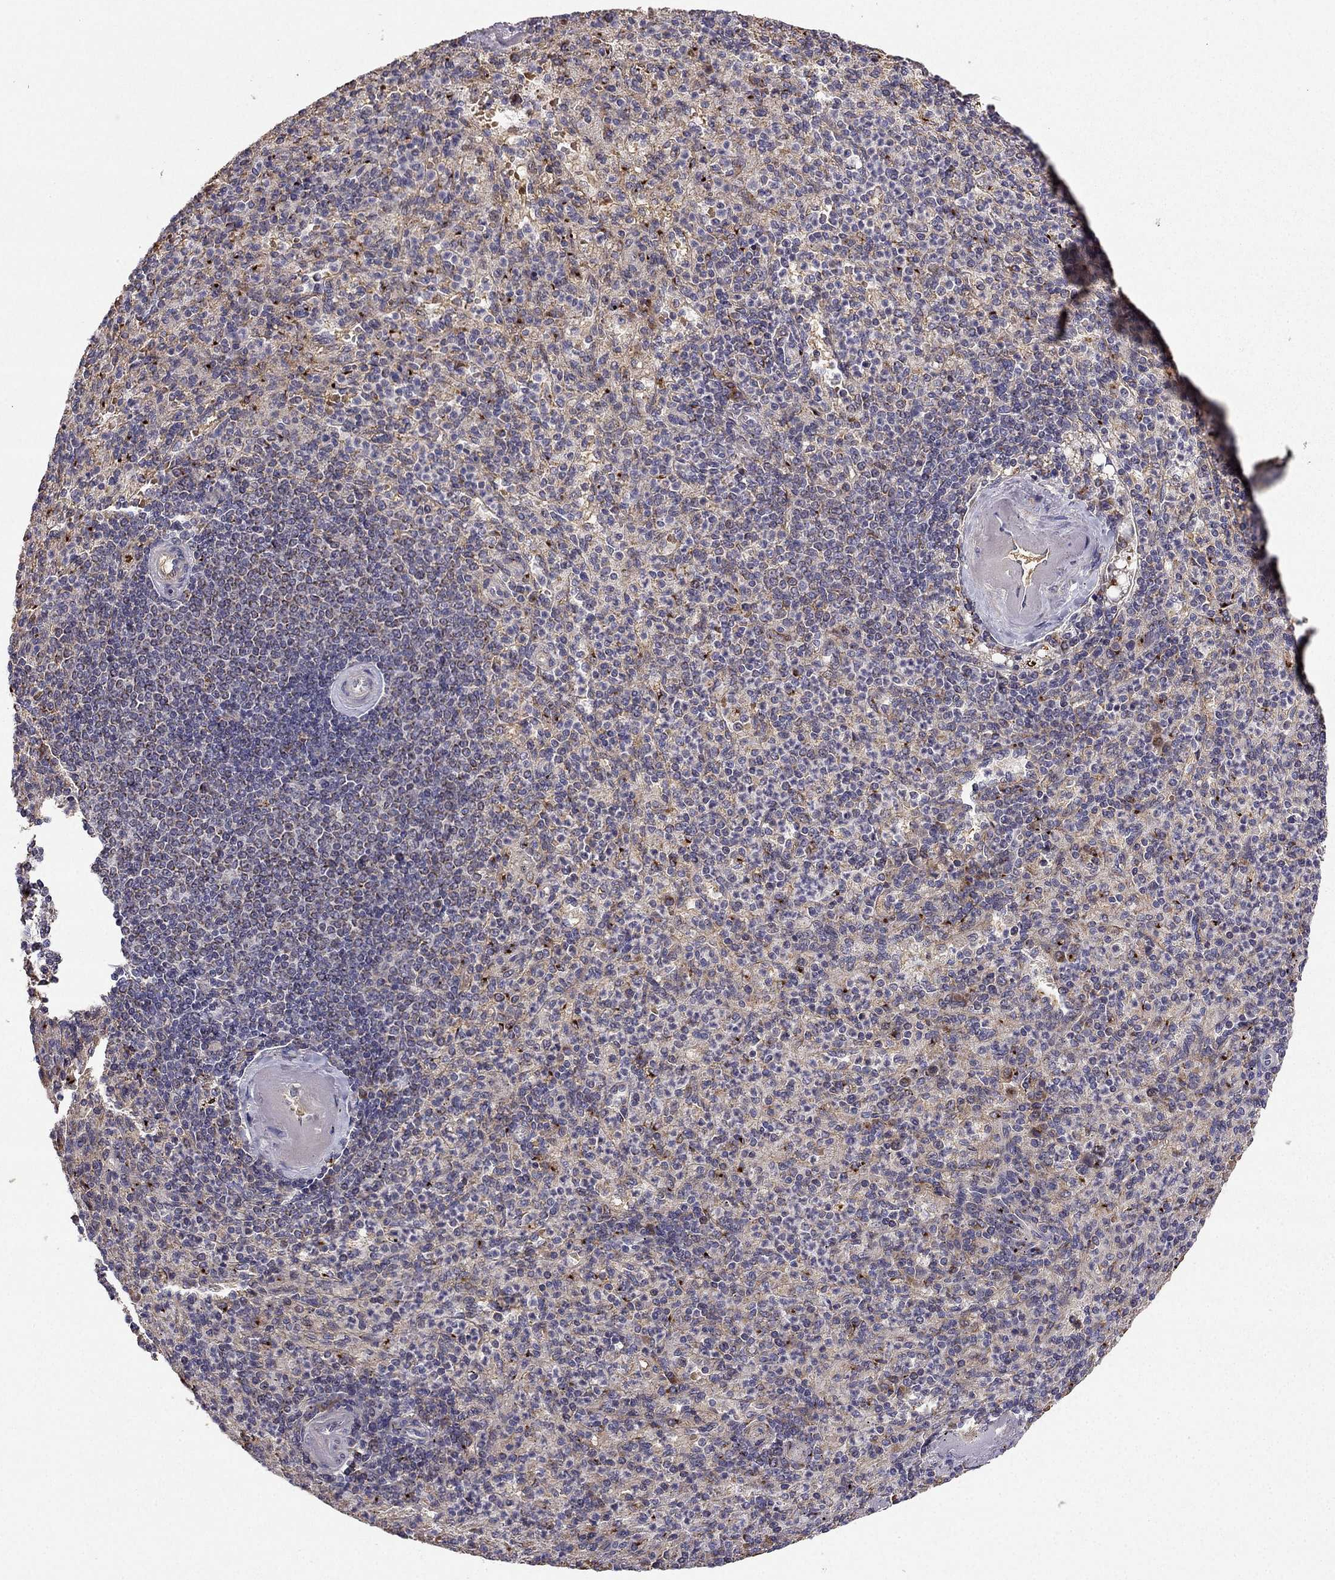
{"staining": {"intensity": "negative", "quantity": "none", "location": "none"}, "tissue": "spleen", "cell_type": "Cells in red pulp", "image_type": "normal", "snomed": [{"axis": "morphology", "description": "Normal tissue, NOS"}, {"axis": "topography", "description": "Spleen"}], "caption": "Immunohistochemical staining of normal human spleen exhibits no significant staining in cells in red pulp. The staining is performed using DAB brown chromogen with nuclei counter-stained in using hematoxylin.", "gene": "B4GALT7", "patient": {"sex": "female", "age": 74}}